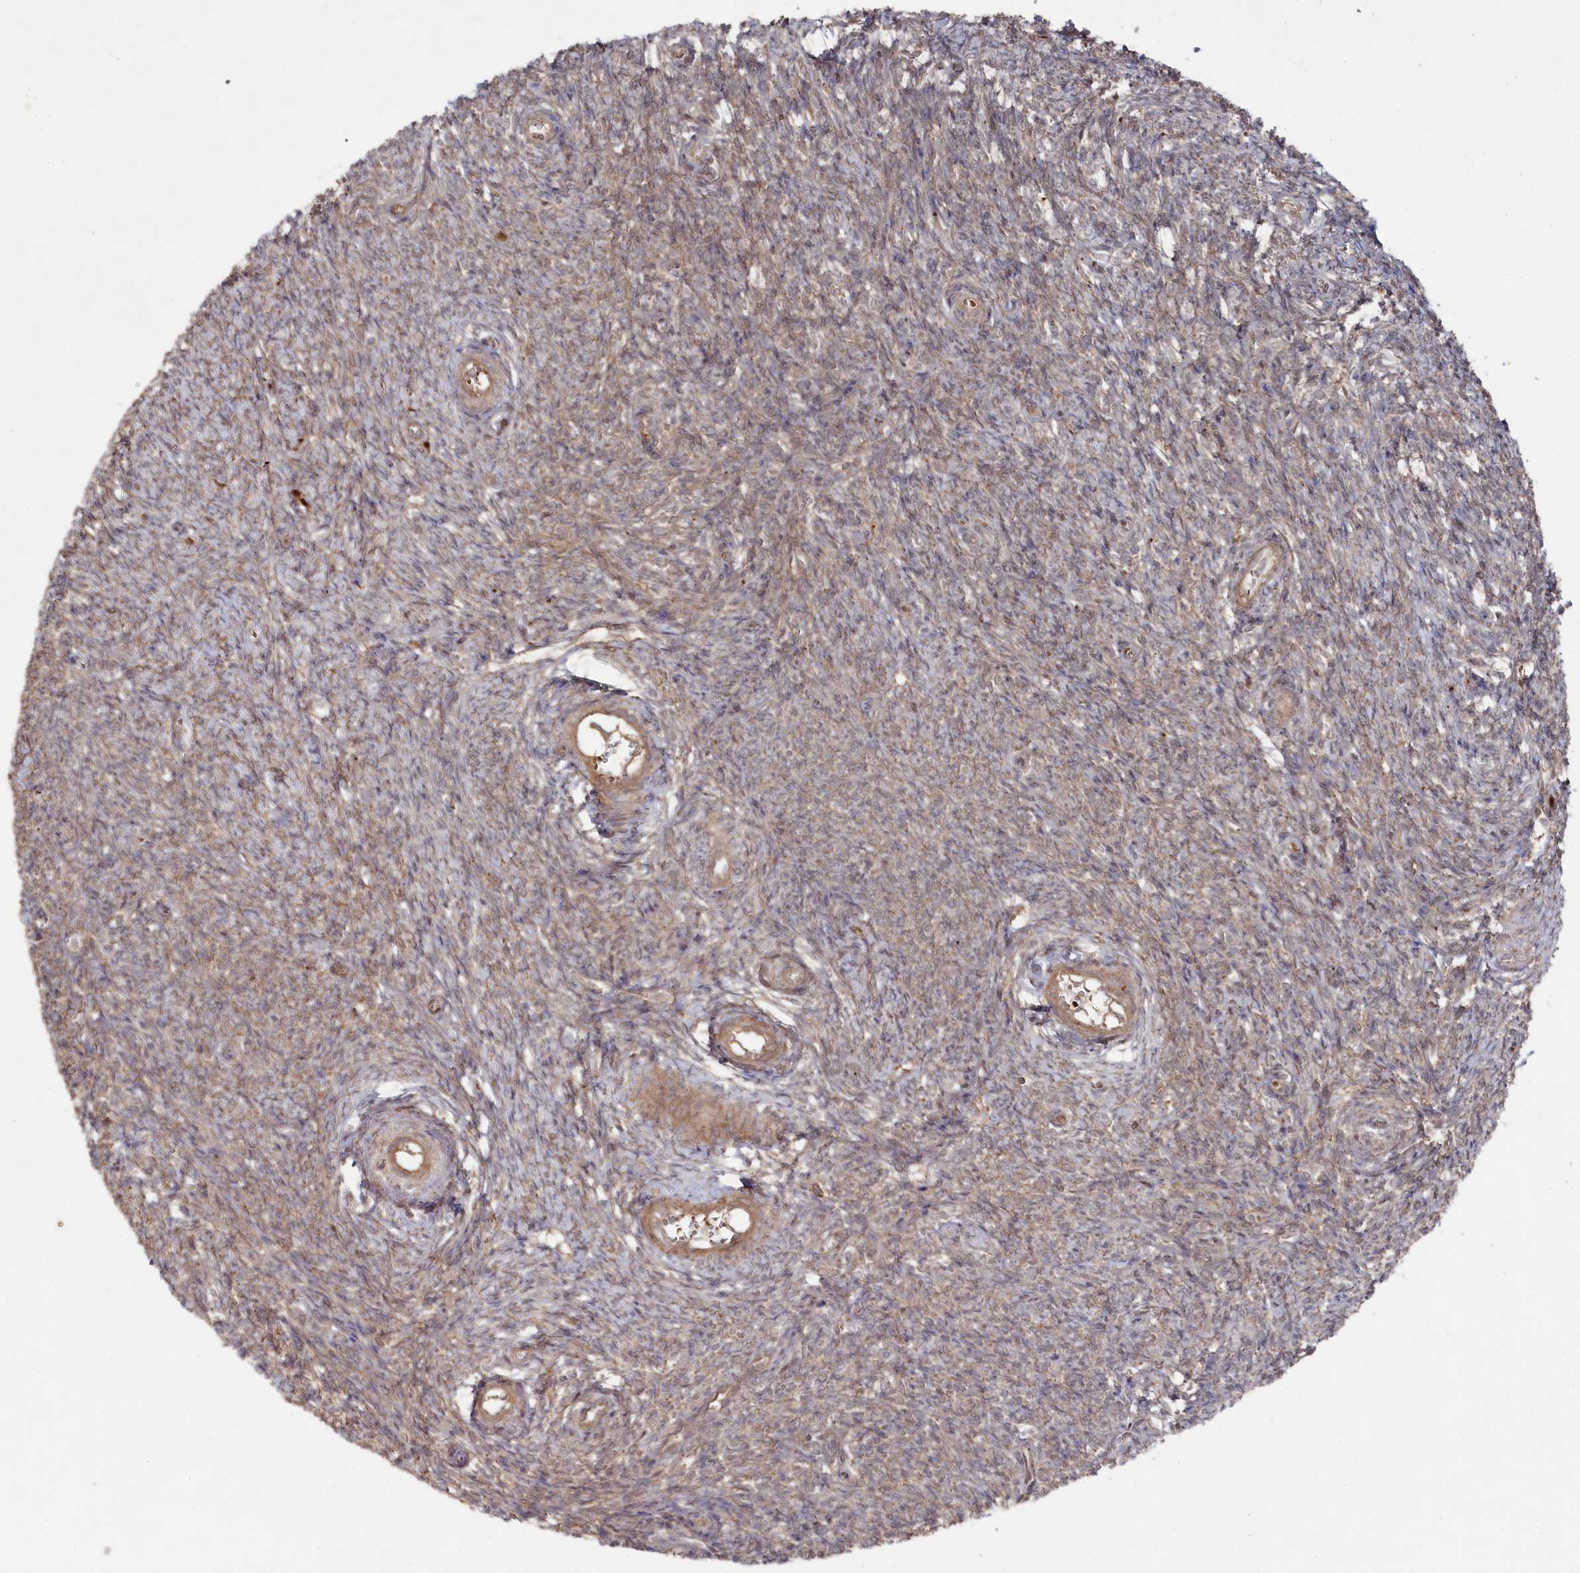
{"staining": {"intensity": "weak", "quantity": "25%-75%", "location": "cytoplasmic/membranous,nuclear"}, "tissue": "ovary", "cell_type": "Ovarian stroma cells", "image_type": "normal", "snomed": [{"axis": "morphology", "description": "Normal tissue, NOS"}, {"axis": "topography", "description": "Ovary"}], "caption": "Ovary stained with a brown dye displays weak cytoplasmic/membranous,nuclear positive staining in about 25%-75% of ovarian stroma cells.", "gene": "BORCS7", "patient": {"sex": "female", "age": 44}}